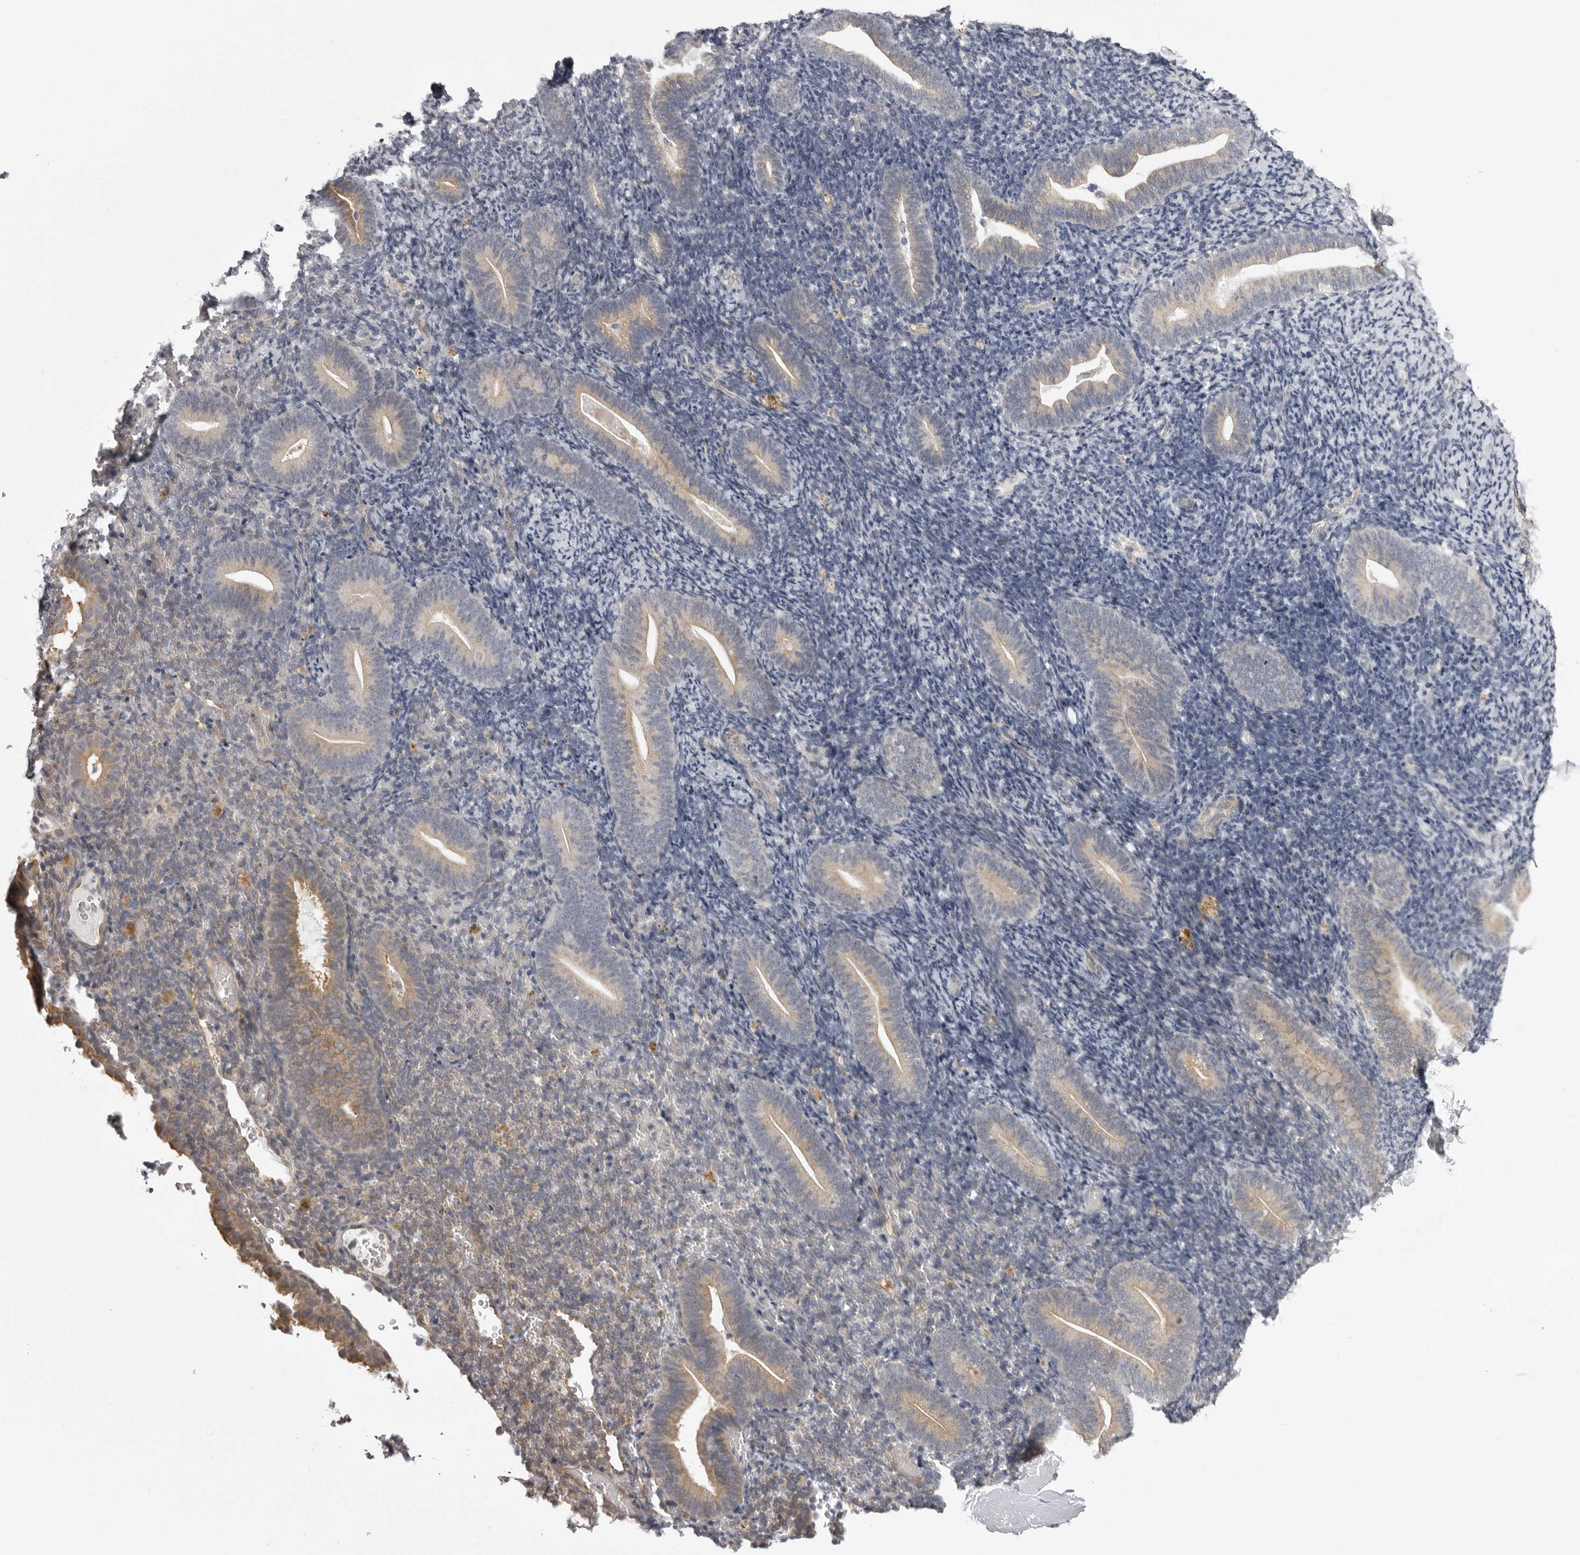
{"staining": {"intensity": "weak", "quantity": "<25%", "location": "cytoplasmic/membranous"}, "tissue": "endometrium", "cell_type": "Cells in endometrial stroma", "image_type": "normal", "snomed": [{"axis": "morphology", "description": "Normal tissue, NOS"}, {"axis": "topography", "description": "Endometrium"}], "caption": "Endometrium stained for a protein using immunohistochemistry demonstrates no expression cells in endometrial stroma.", "gene": "EPHA10", "patient": {"sex": "female", "age": 51}}